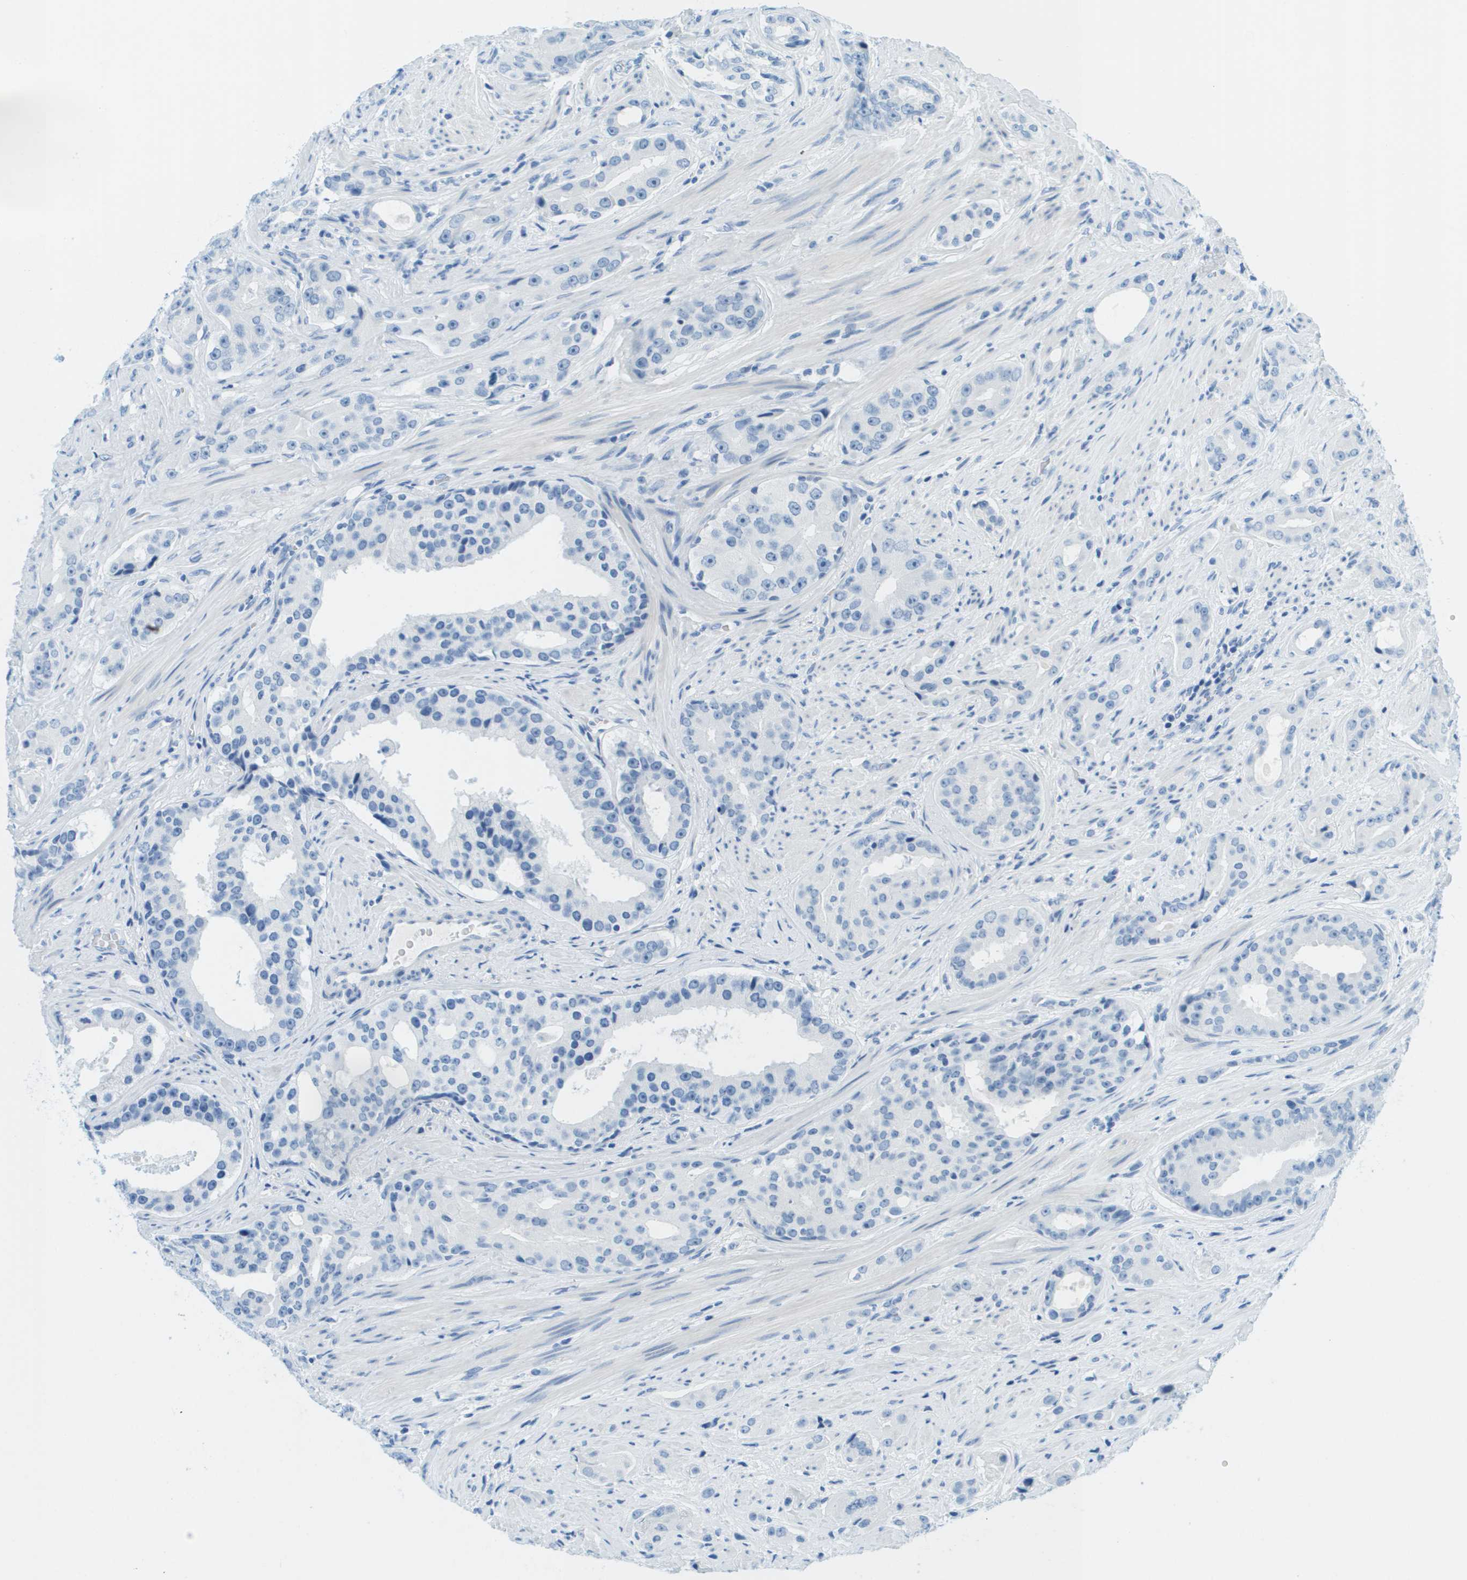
{"staining": {"intensity": "negative", "quantity": "none", "location": "none"}, "tissue": "prostate cancer", "cell_type": "Tumor cells", "image_type": "cancer", "snomed": [{"axis": "morphology", "description": "Adenocarcinoma, High grade"}, {"axis": "topography", "description": "Prostate"}], "caption": "This is an immunohistochemistry (IHC) image of human adenocarcinoma (high-grade) (prostate). There is no staining in tumor cells.", "gene": "CDHR2", "patient": {"sex": "male", "age": 71}}